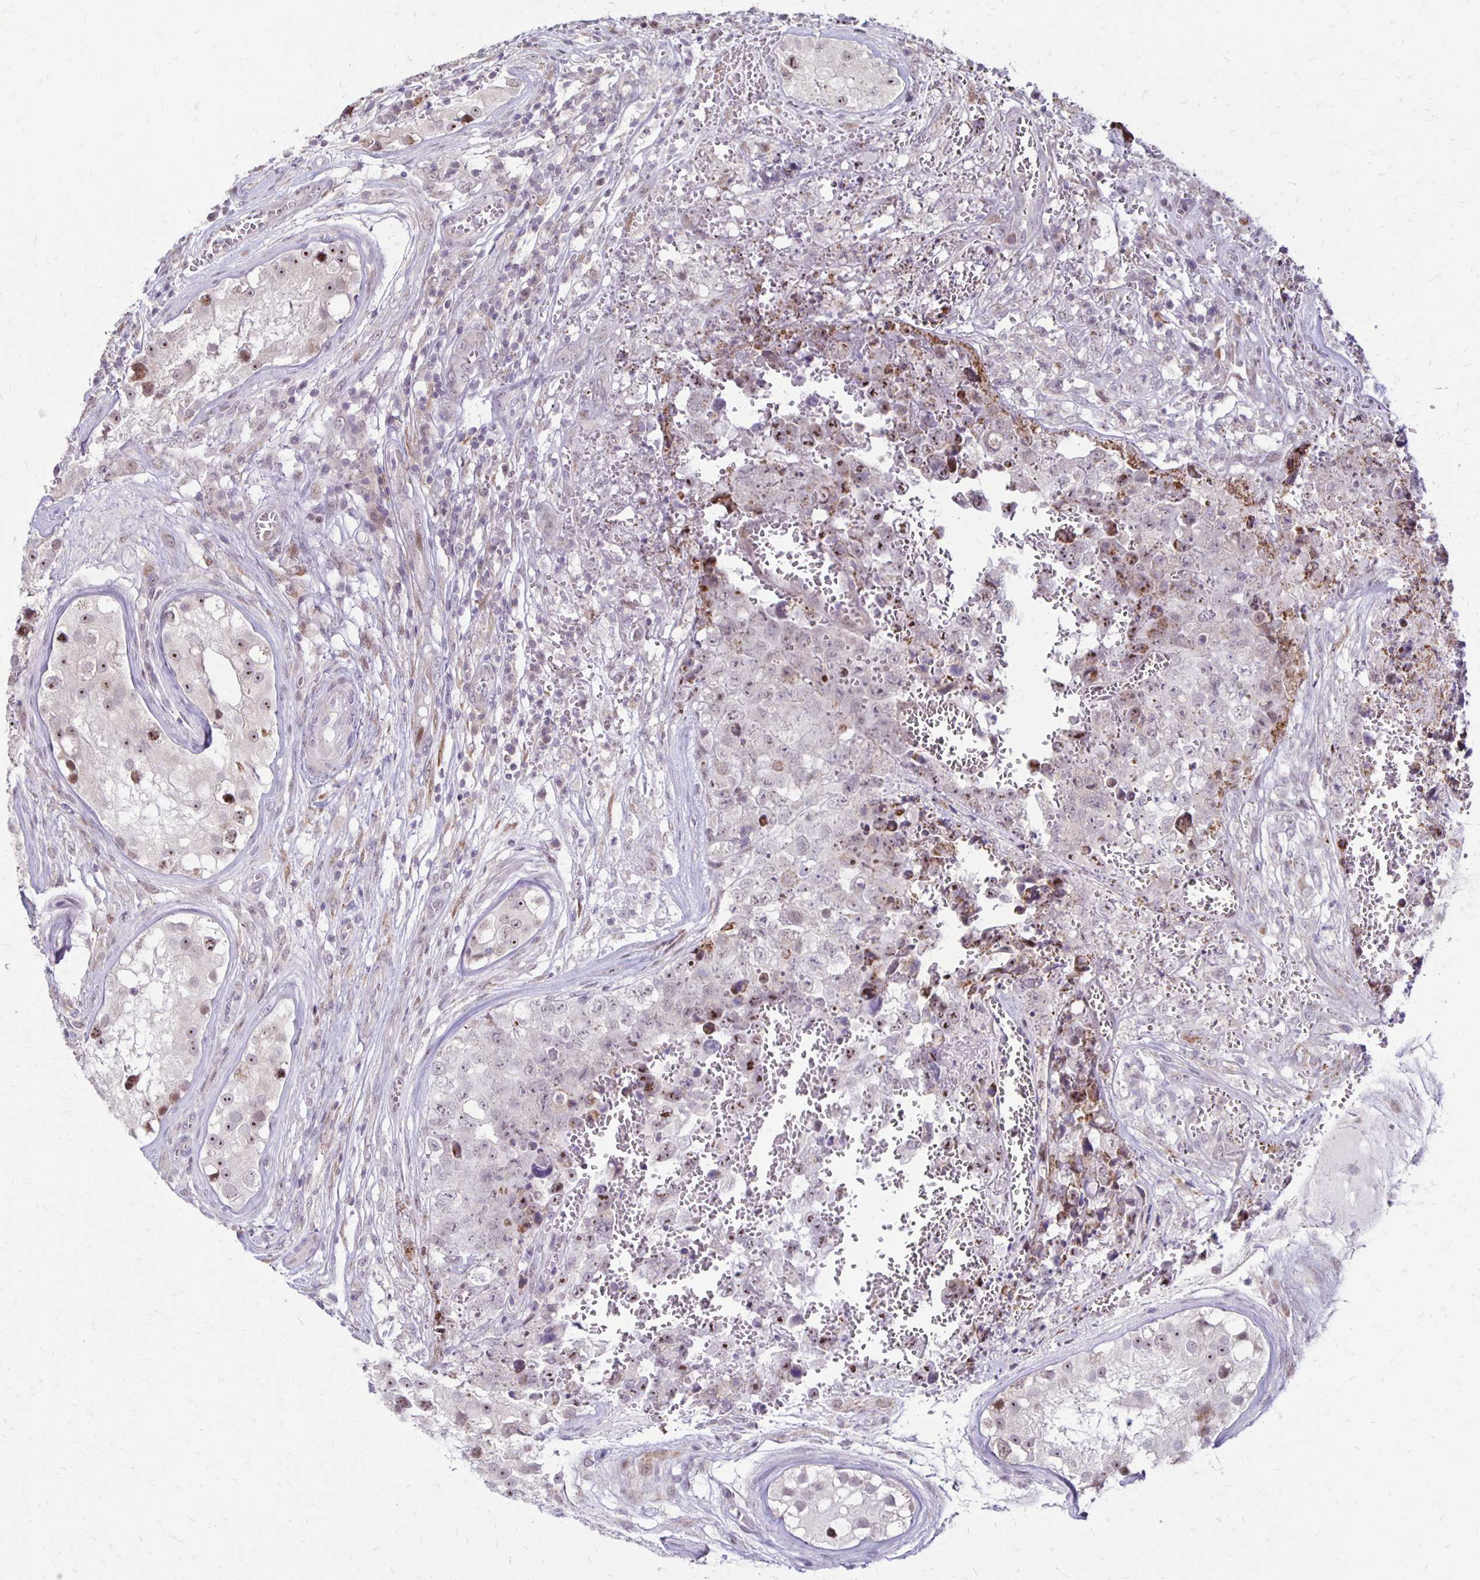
{"staining": {"intensity": "moderate", "quantity": "<25%", "location": "nuclear"}, "tissue": "testis cancer", "cell_type": "Tumor cells", "image_type": "cancer", "snomed": [{"axis": "morphology", "description": "Carcinoma, Embryonal, NOS"}, {"axis": "topography", "description": "Testis"}], "caption": "Testis cancer (embryonal carcinoma) stained for a protein (brown) exhibits moderate nuclear positive staining in about <25% of tumor cells.", "gene": "DAGLA", "patient": {"sex": "male", "age": 18}}